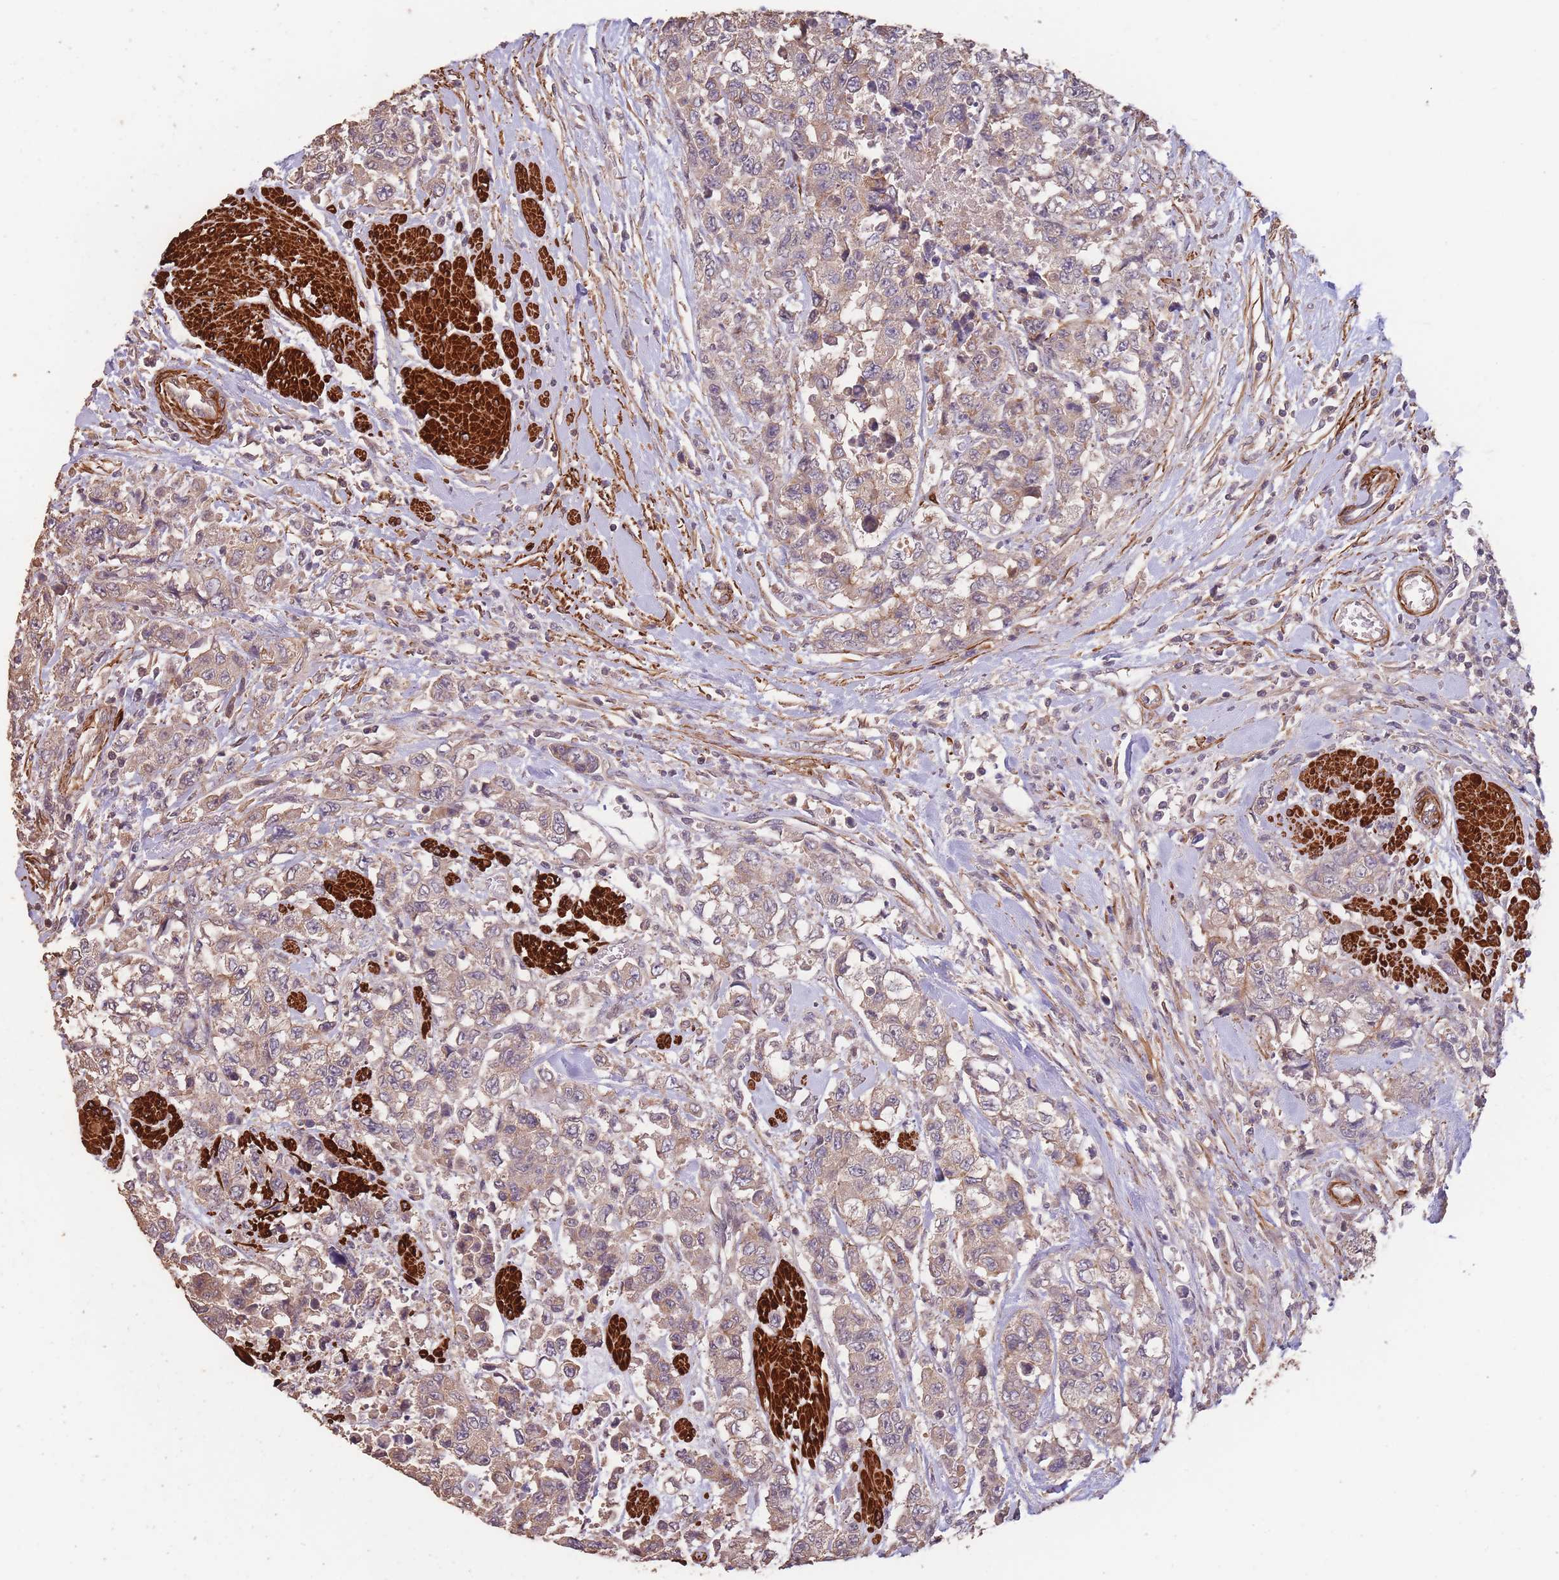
{"staining": {"intensity": "weak", "quantity": "25%-75%", "location": "cytoplasmic/membranous"}, "tissue": "urothelial cancer", "cell_type": "Tumor cells", "image_type": "cancer", "snomed": [{"axis": "morphology", "description": "Urothelial carcinoma, High grade"}, {"axis": "topography", "description": "Urinary bladder"}], "caption": "DAB immunohistochemical staining of human urothelial carcinoma (high-grade) exhibits weak cytoplasmic/membranous protein positivity in about 25%-75% of tumor cells.", "gene": "NLRC4", "patient": {"sex": "female", "age": 78}}